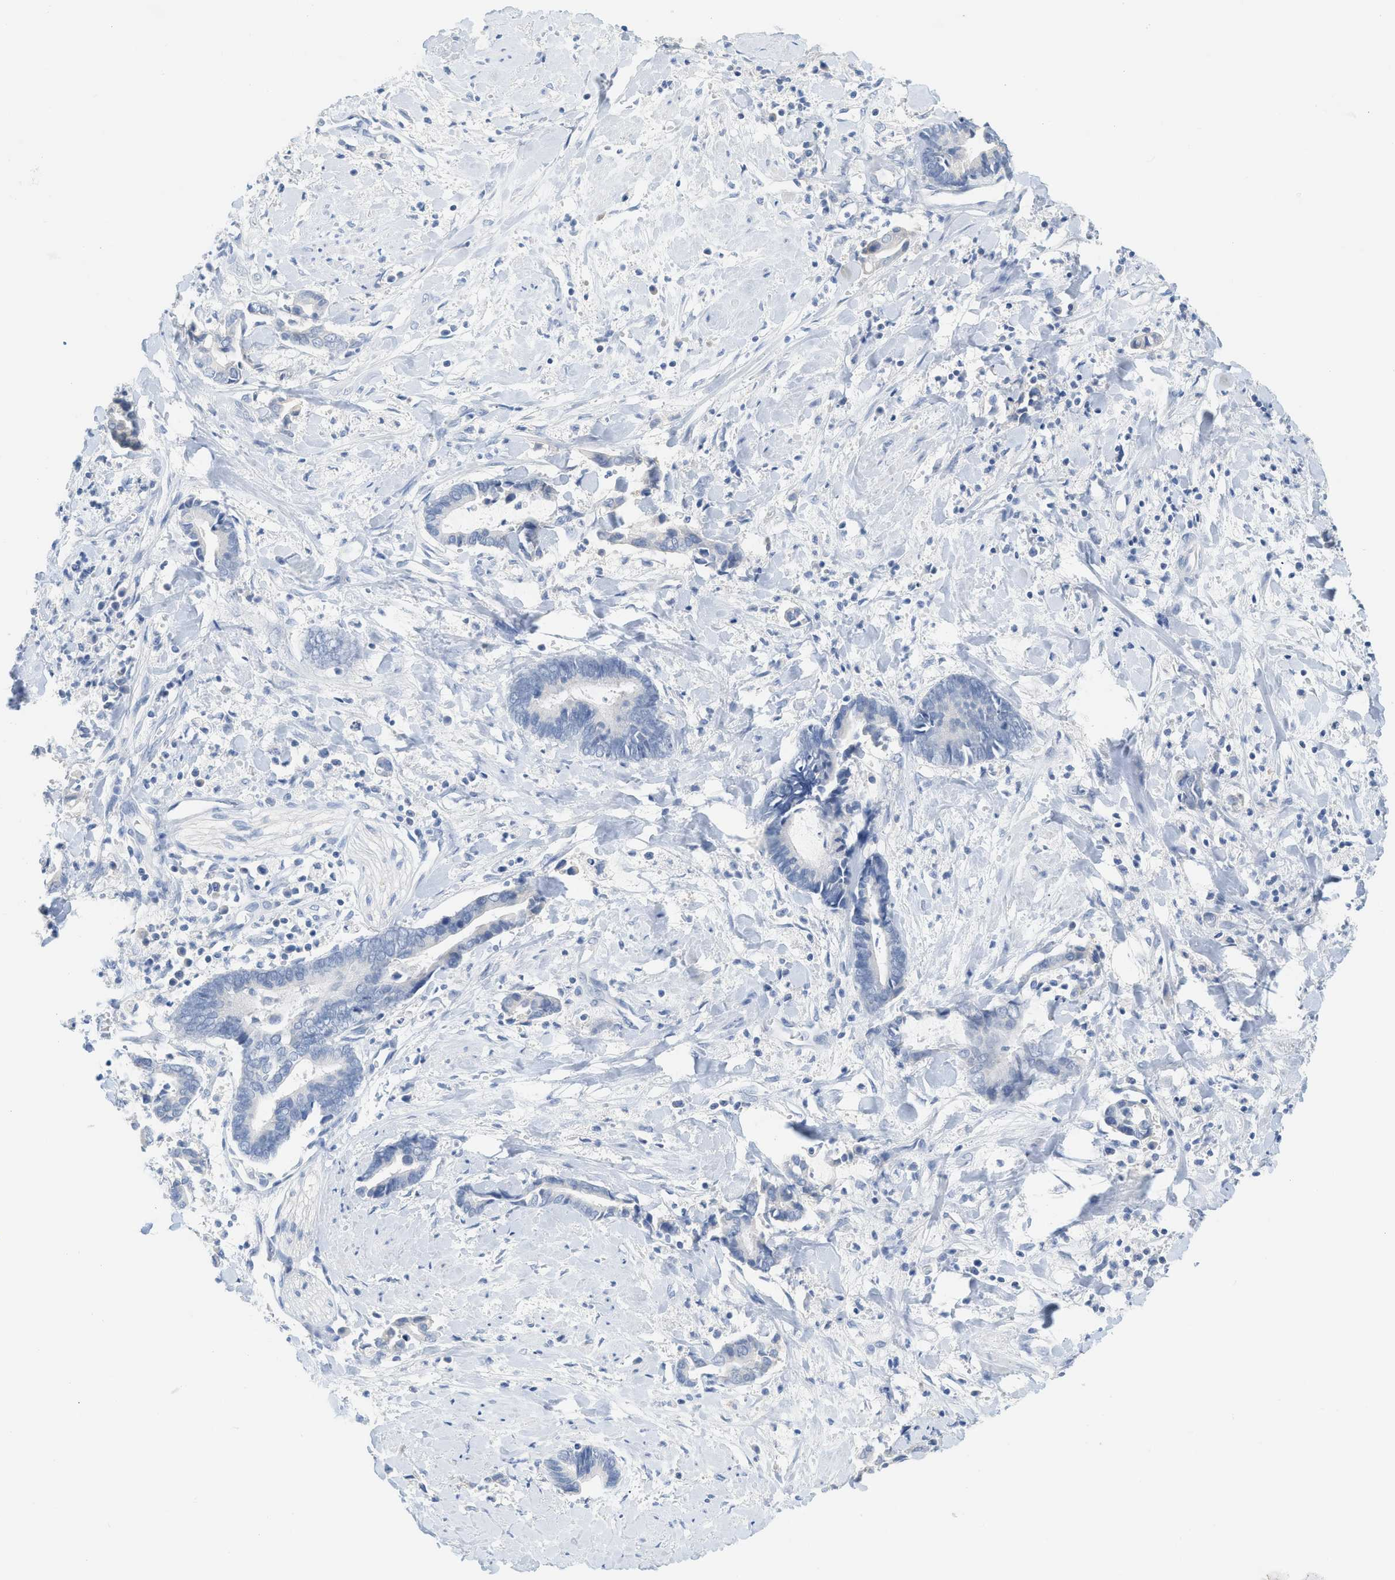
{"staining": {"intensity": "negative", "quantity": "none", "location": "none"}, "tissue": "cervical cancer", "cell_type": "Tumor cells", "image_type": "cancer", "snomed": [{"axis": "morphology", "description": "Adenocarcinoma, NOS"}, {"axis": "topography", "description": "Cervix"}], "caption": "Cervical cancer was stained to show a protein in brown. There is no significant expression in tumor cells.", "gene": "PAPPA", "patient": {"sex": "female", "age": 44}}